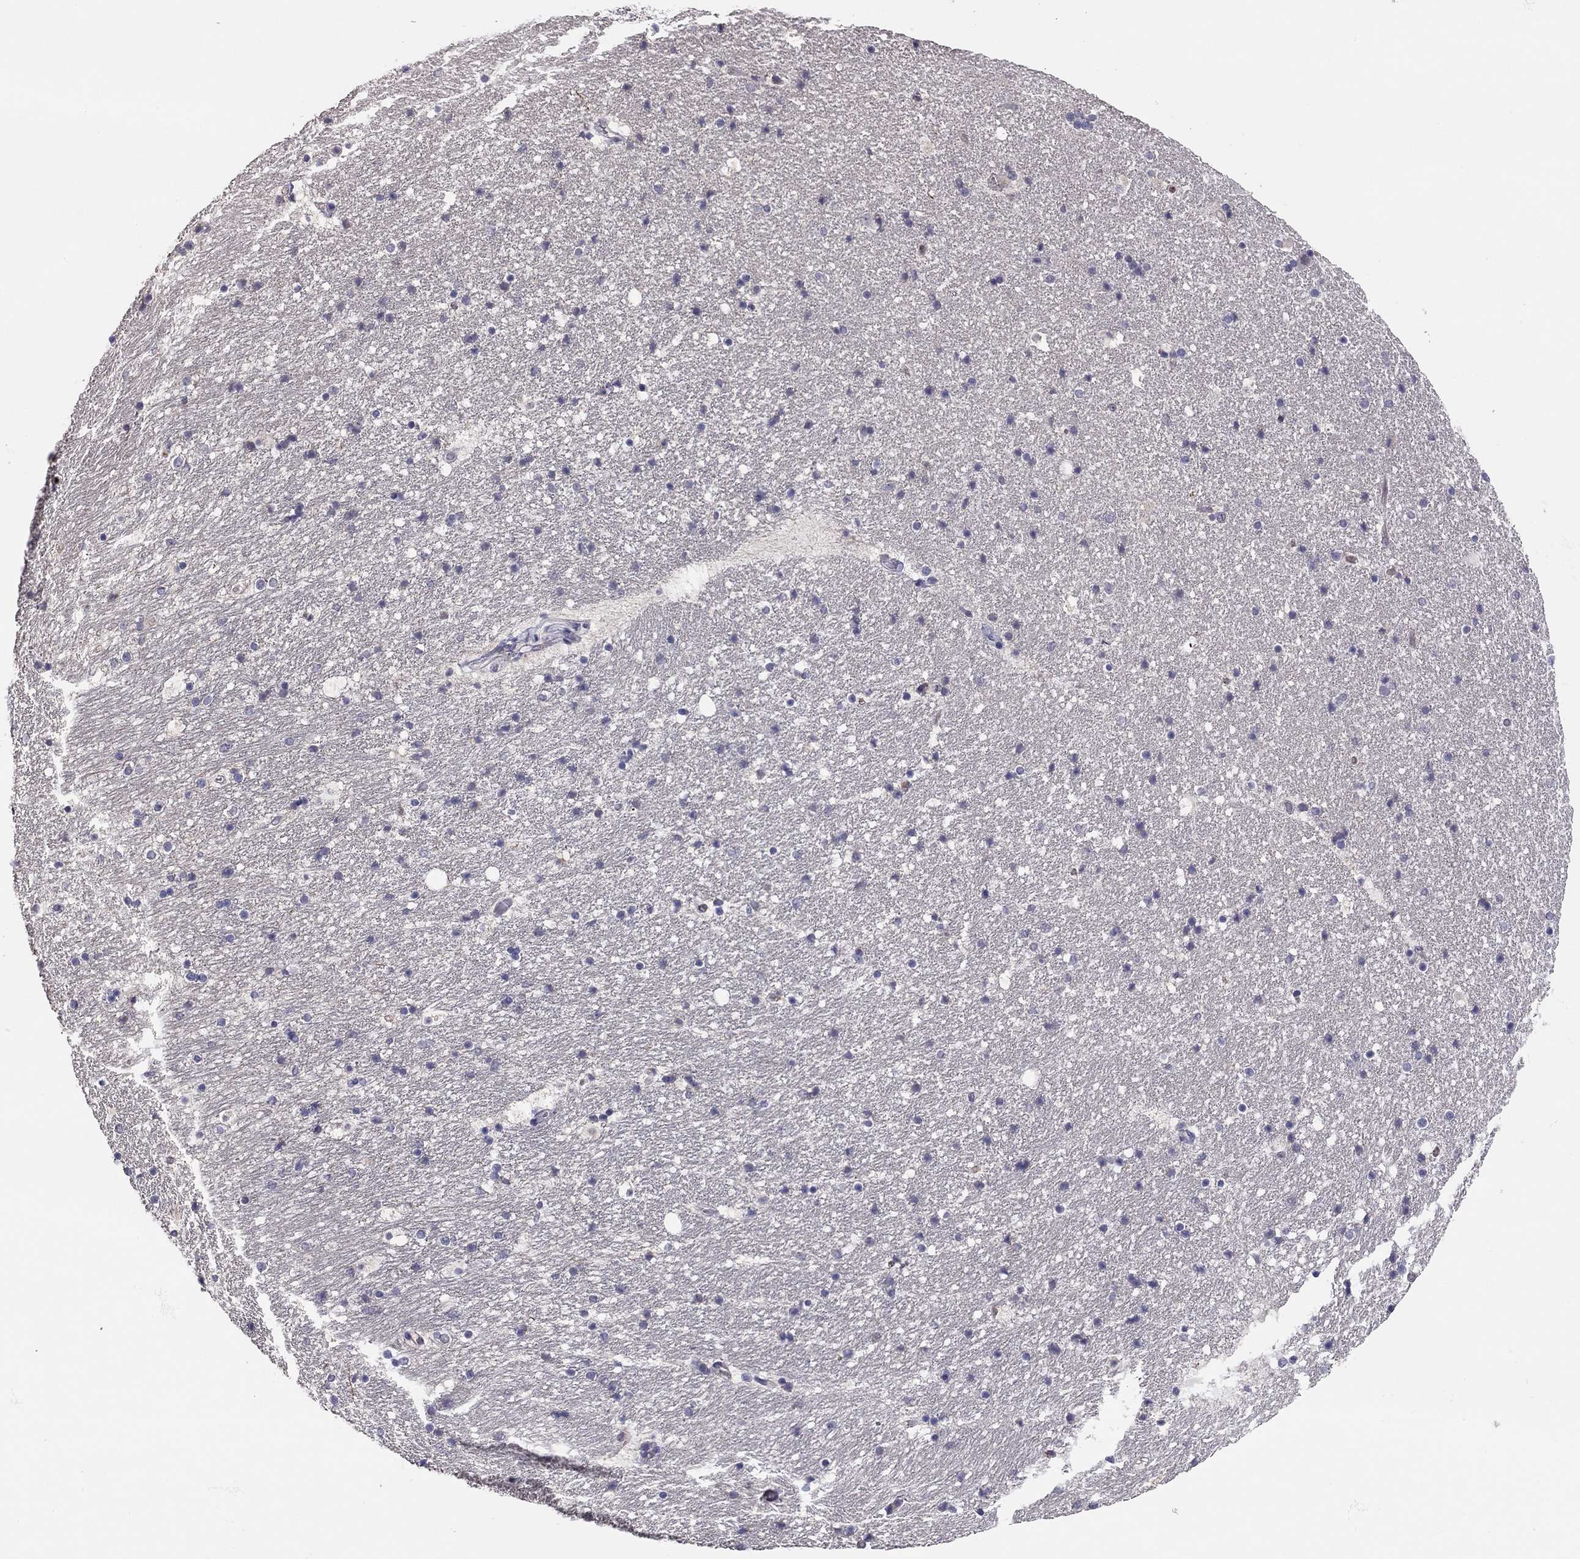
{"staining": {"intensity": "negative", "quantity": "none", "location": "none"}, "tissue": "hippocampus", "cell_type": "Glial cells", "image_type": "normal", "snomed": [{"axis": "morphology", "description": "Normal tissue, NOS"}, {"axis": "topography", "description": "Hippocampus"}], "caption": "DAB (3,3'-diaminobenzidine) immunohistochemical staining of benign hippocampus reveals no significant staining in glial cells.", "gene": "SCARB1", "patient": {"sex": "male", "age": 51}}